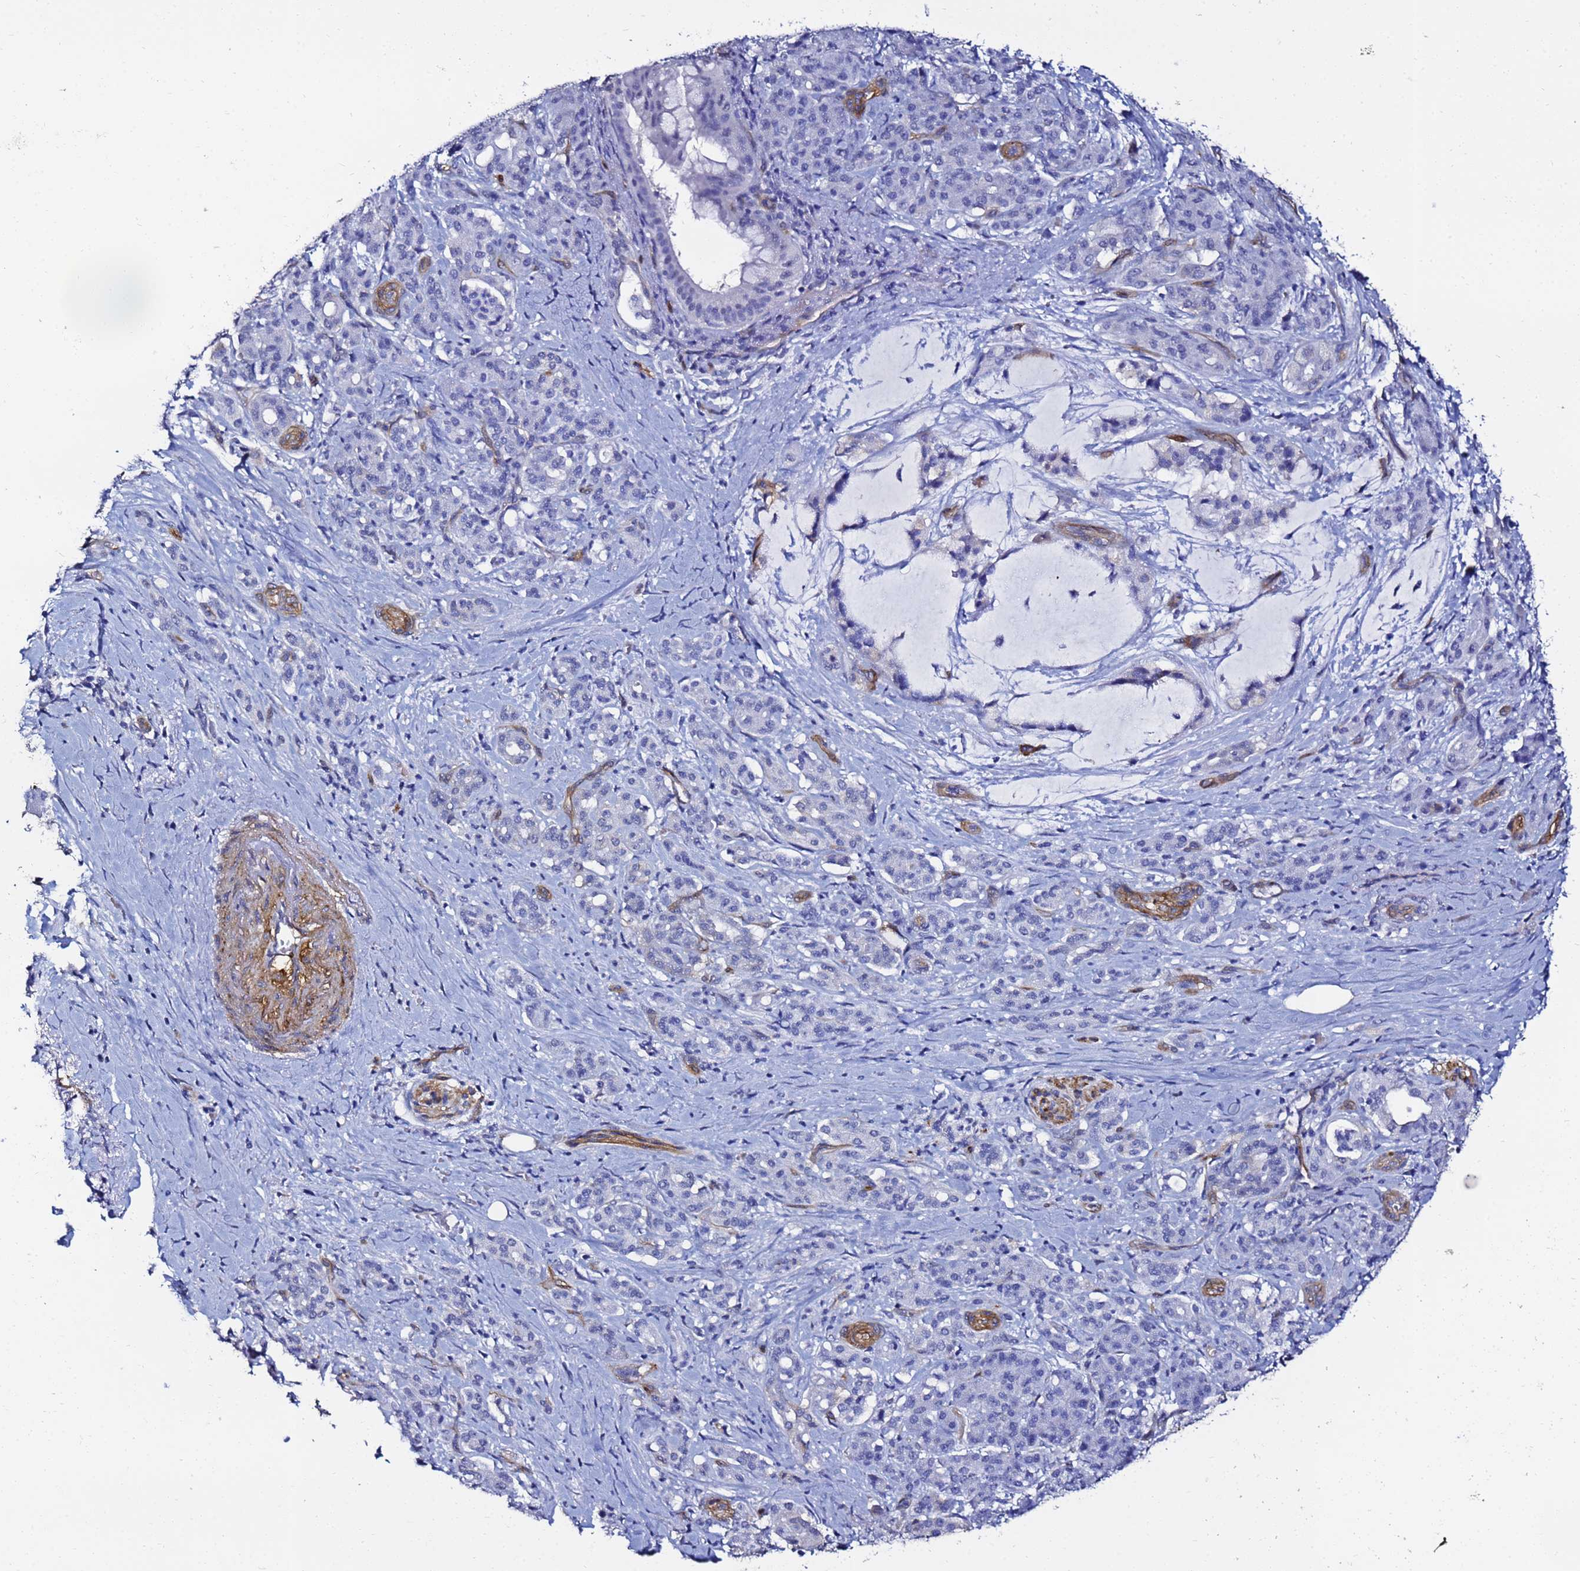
{"staining": {"intensity": "negative", "quantity": "none", "location": "none"}, "tissue": "pancreatic cancer", "cell_type": "Tumor cells", "image_type": "cancer", "snomed": [{"axis": "morphology", "description": "Adenocarcinoma, NOS"}, {"axis": "topography", "description": "Pancreas"}], "caption": "Immunohistochemical staining of pancreatic cancer displays no significant staining in tumor cells. Nuclei are stained in blue.", "gene": "DEFB104A", "patient": {"sex": "male", "age": 57}}